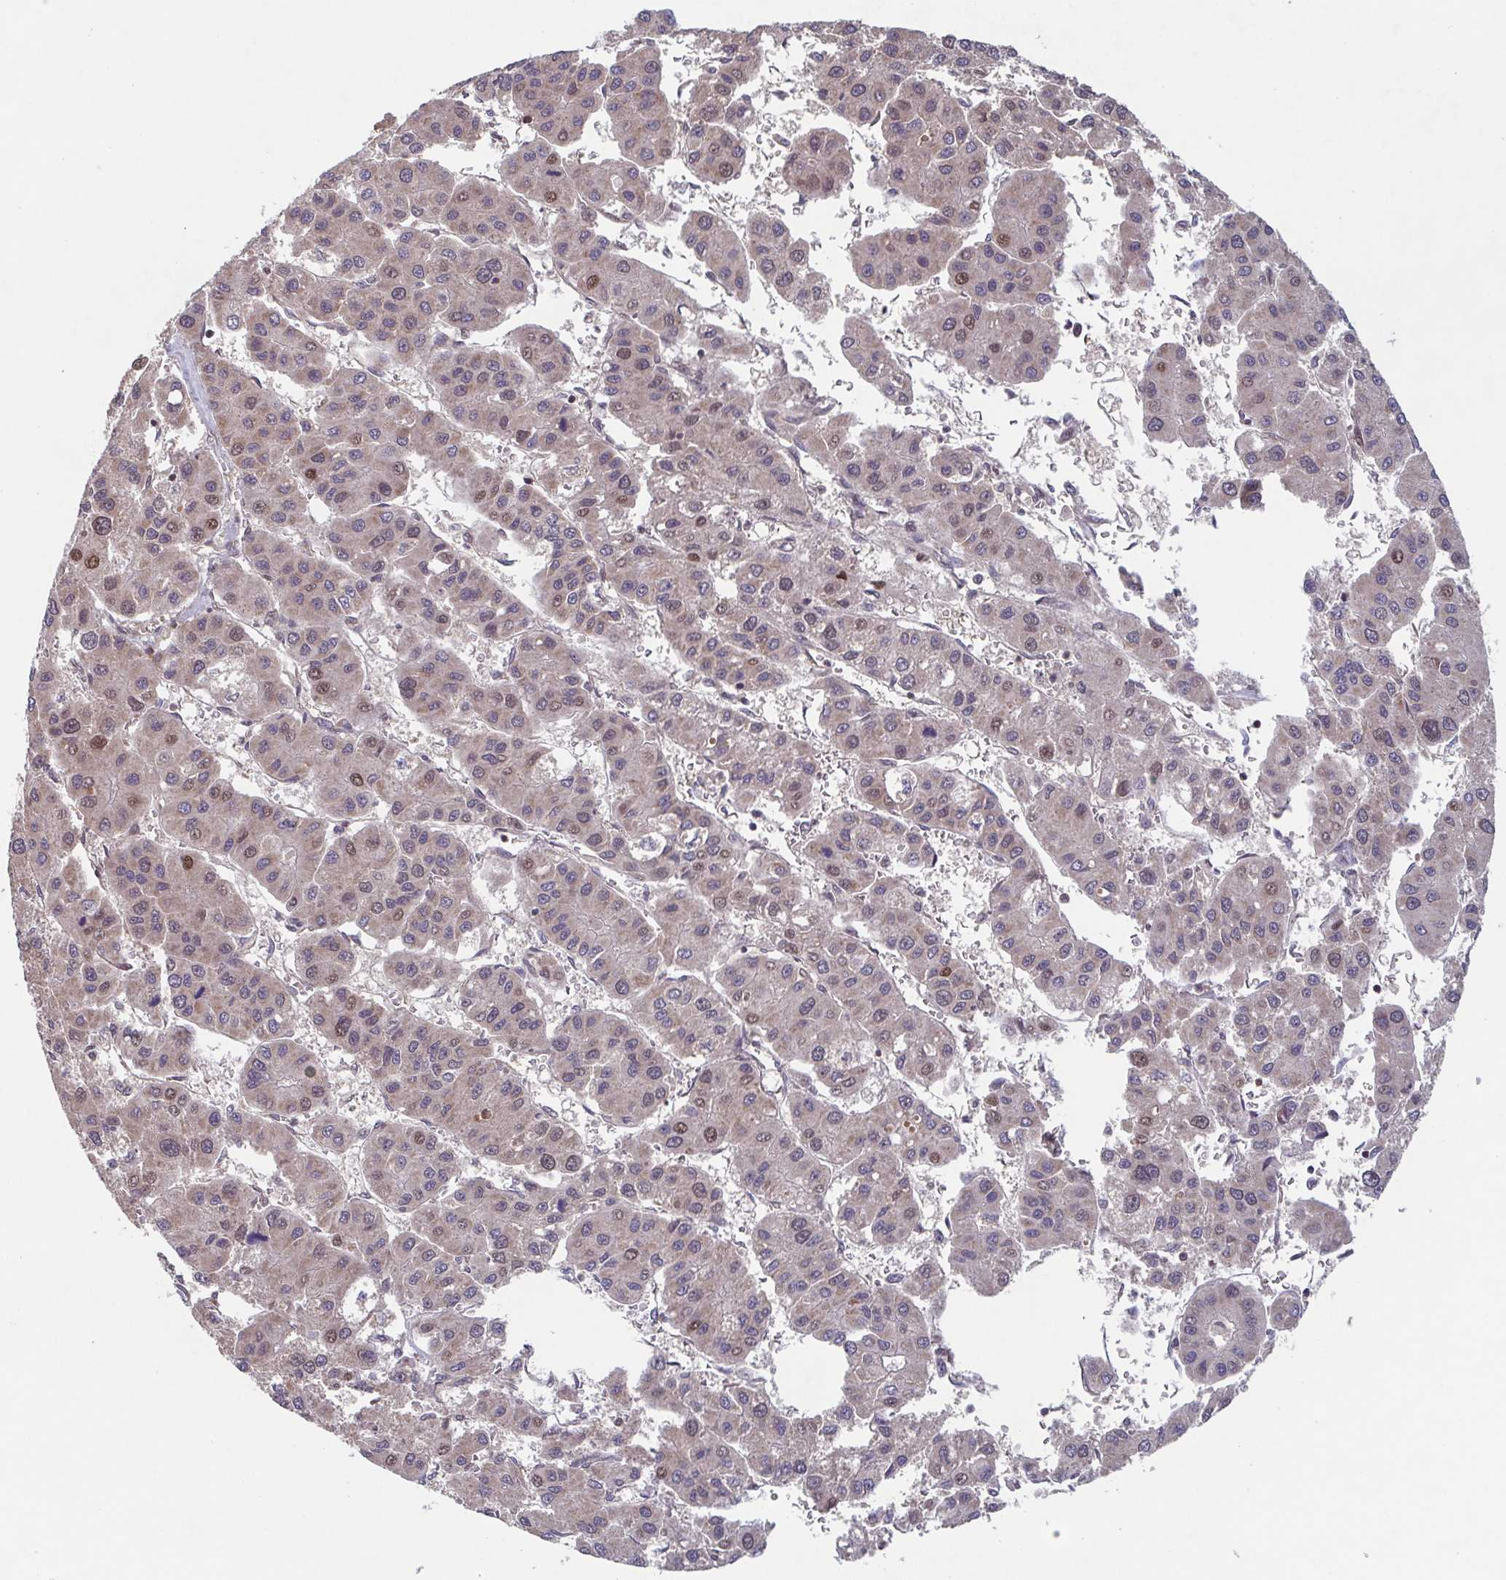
{"staining": {"intensity": "weak", "quantity": "<25%", "location": "cytoplasmic/membranous,nuclear"}, "tissue": "liver cancer", "cell_type": "Tumor cells", "image_type": "cancer", "snomed": [{"axis": "morphology", "description": "Carcinoma, Hepatocellular, NOS"}, {"axis": "topography", "description": "Liver"}], "caption": "This is a photomicrograph of IHC staining of liver hepatocellular carcinoma, which shows no positivity in tumor cells. The staining was performed using DAB (3,3'-diaminobenzidine) to visualize the protein expression in brown, while the nuclei were stained in blue with hematoxylin (Magnification: 20x).", "gene": "COPB1", "patient": {"sex": "male", "age": 73}}